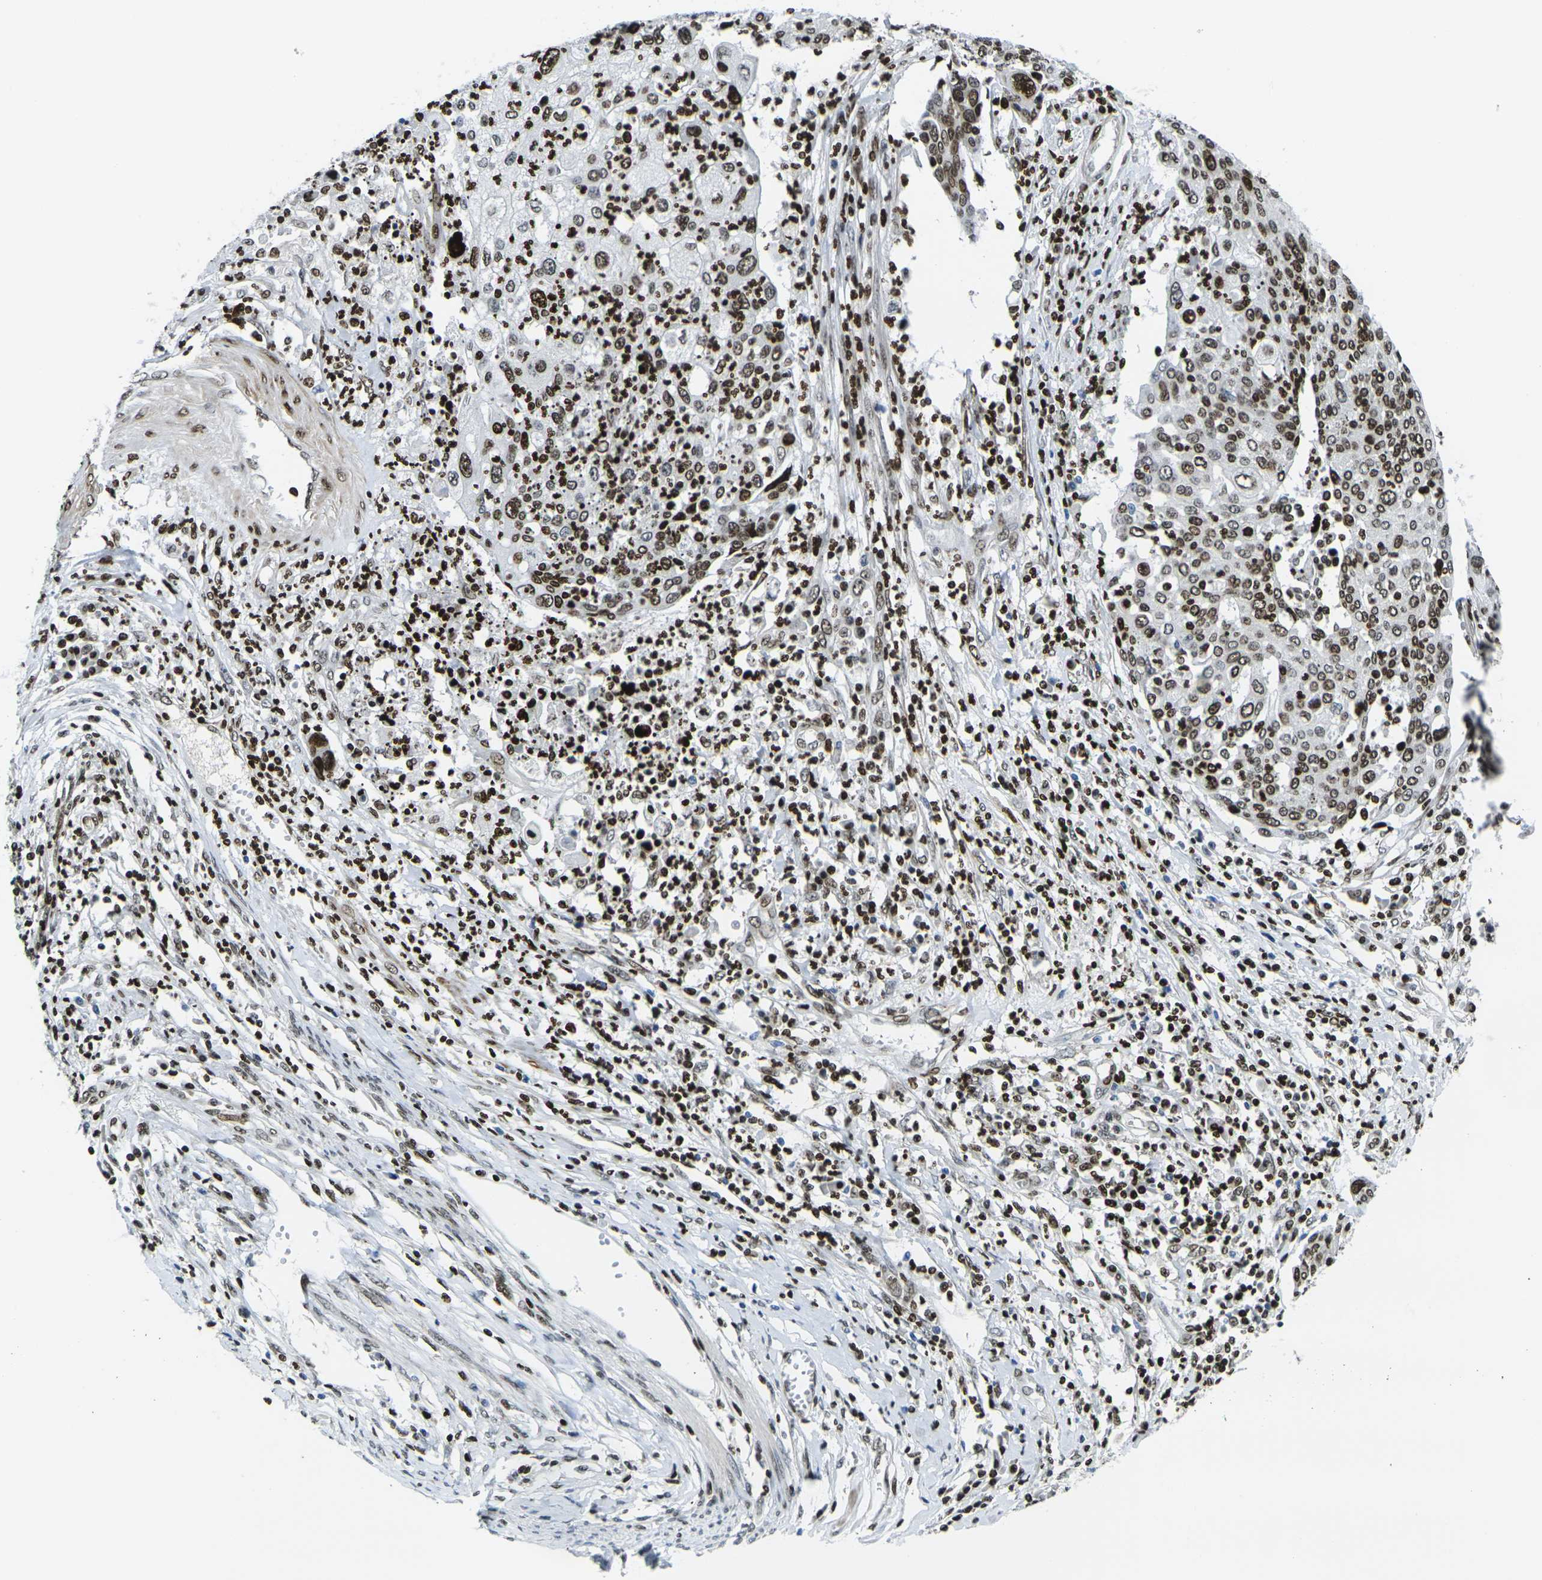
{"staining": {"intensity": "strong", "quantity": ">75%", "location": "nuclear"}, "tissue": "cervical cancer", "cell_type": "Tumor cells", "image_type": "cancer", "snomed": [{"axis": "morphology", "description": "Squamous cell carcinoma, NOS"}, {"axis": "topography", "description": "Cervix"}], "caption": "This histopathology image demonstrates immunohistochemistry staining of cervical cancer, with high strong nuclear positivity in approximately >75% of tumor cells.", "gene": "H1-10", "patient": {"sex": "female", "age": 40}}